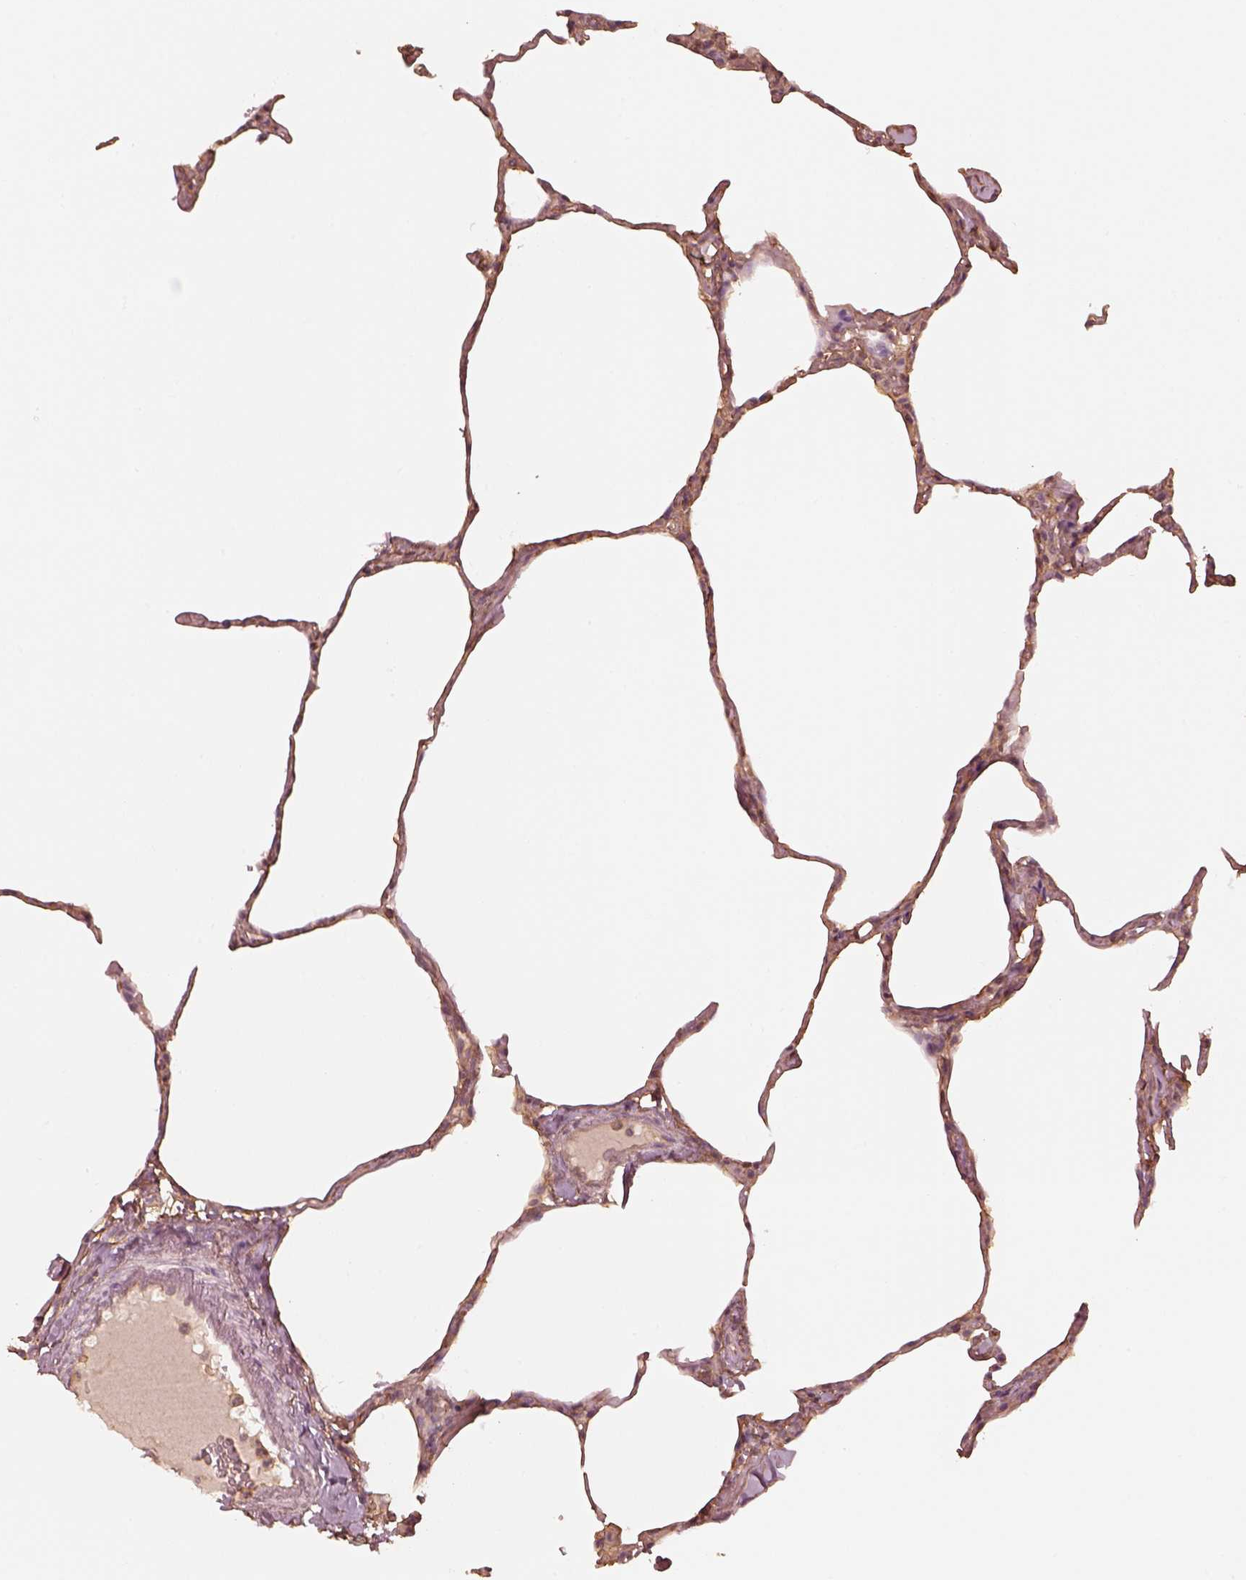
{"staining": {"intensity": "moderate", "quantity": ">75%", "location": "cytoplasmic/membranous"}, "tissue": "lung", "cell_type": "Alveolar cells", "image_type": "normal", "snomed": [{"axis": "morphology", "description": "Normal tissue, NOS"}, {"axis": "topography", "description": "Lung"}], "caption": "Lung stained for a protein reveals moderate cytoplasmic/membranous positivity in alveolar cells. Immunohistochemistry (ihc) stains the protein of interest in brown and the nuclei are stained blue.", "gene": "WDR7", "patient": {"sex": "male", "age": 65}}